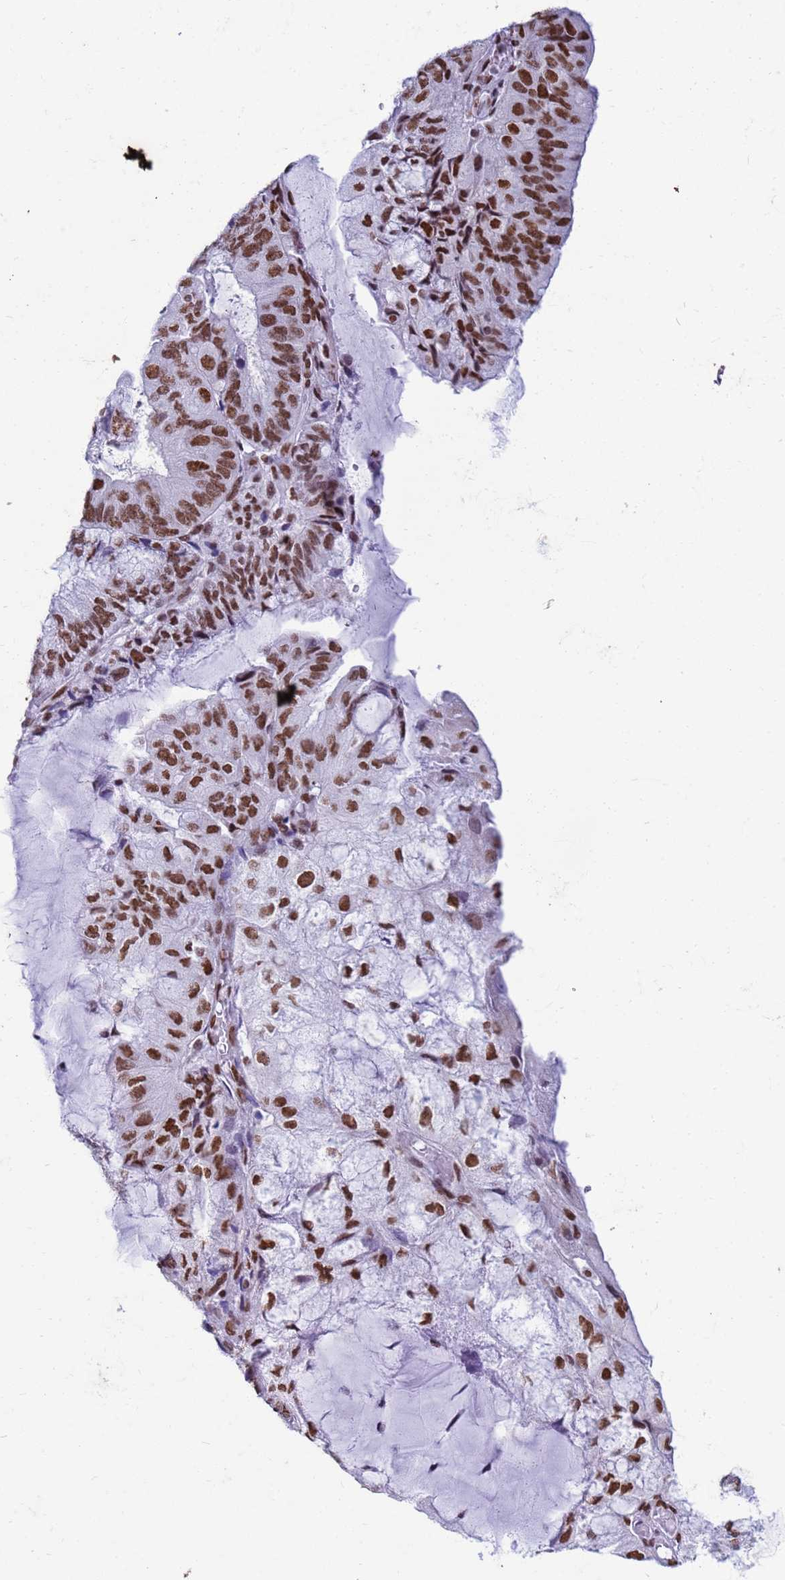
{"staining": {"intensity": "strong", "quantity": ">75%", "location": "nuclear"}, "tissue": "endometrial cancer", "cell_type": "Tumor cells", "image_type": "cancer", "snomed": [{"axis": "morphology", "description": "Adenocarcinoma, NOS"}, {"axis": "topography", "description": "Endometrium"}], "caption": "About >75% of tumor cells in endometrial cancer (adenocarcinoma) display strong nuclear protein positivity as visualized by brown immunohistochemical staining.", "gene": "FAM170B", "patient": {"sex": "female", "age": 81}}